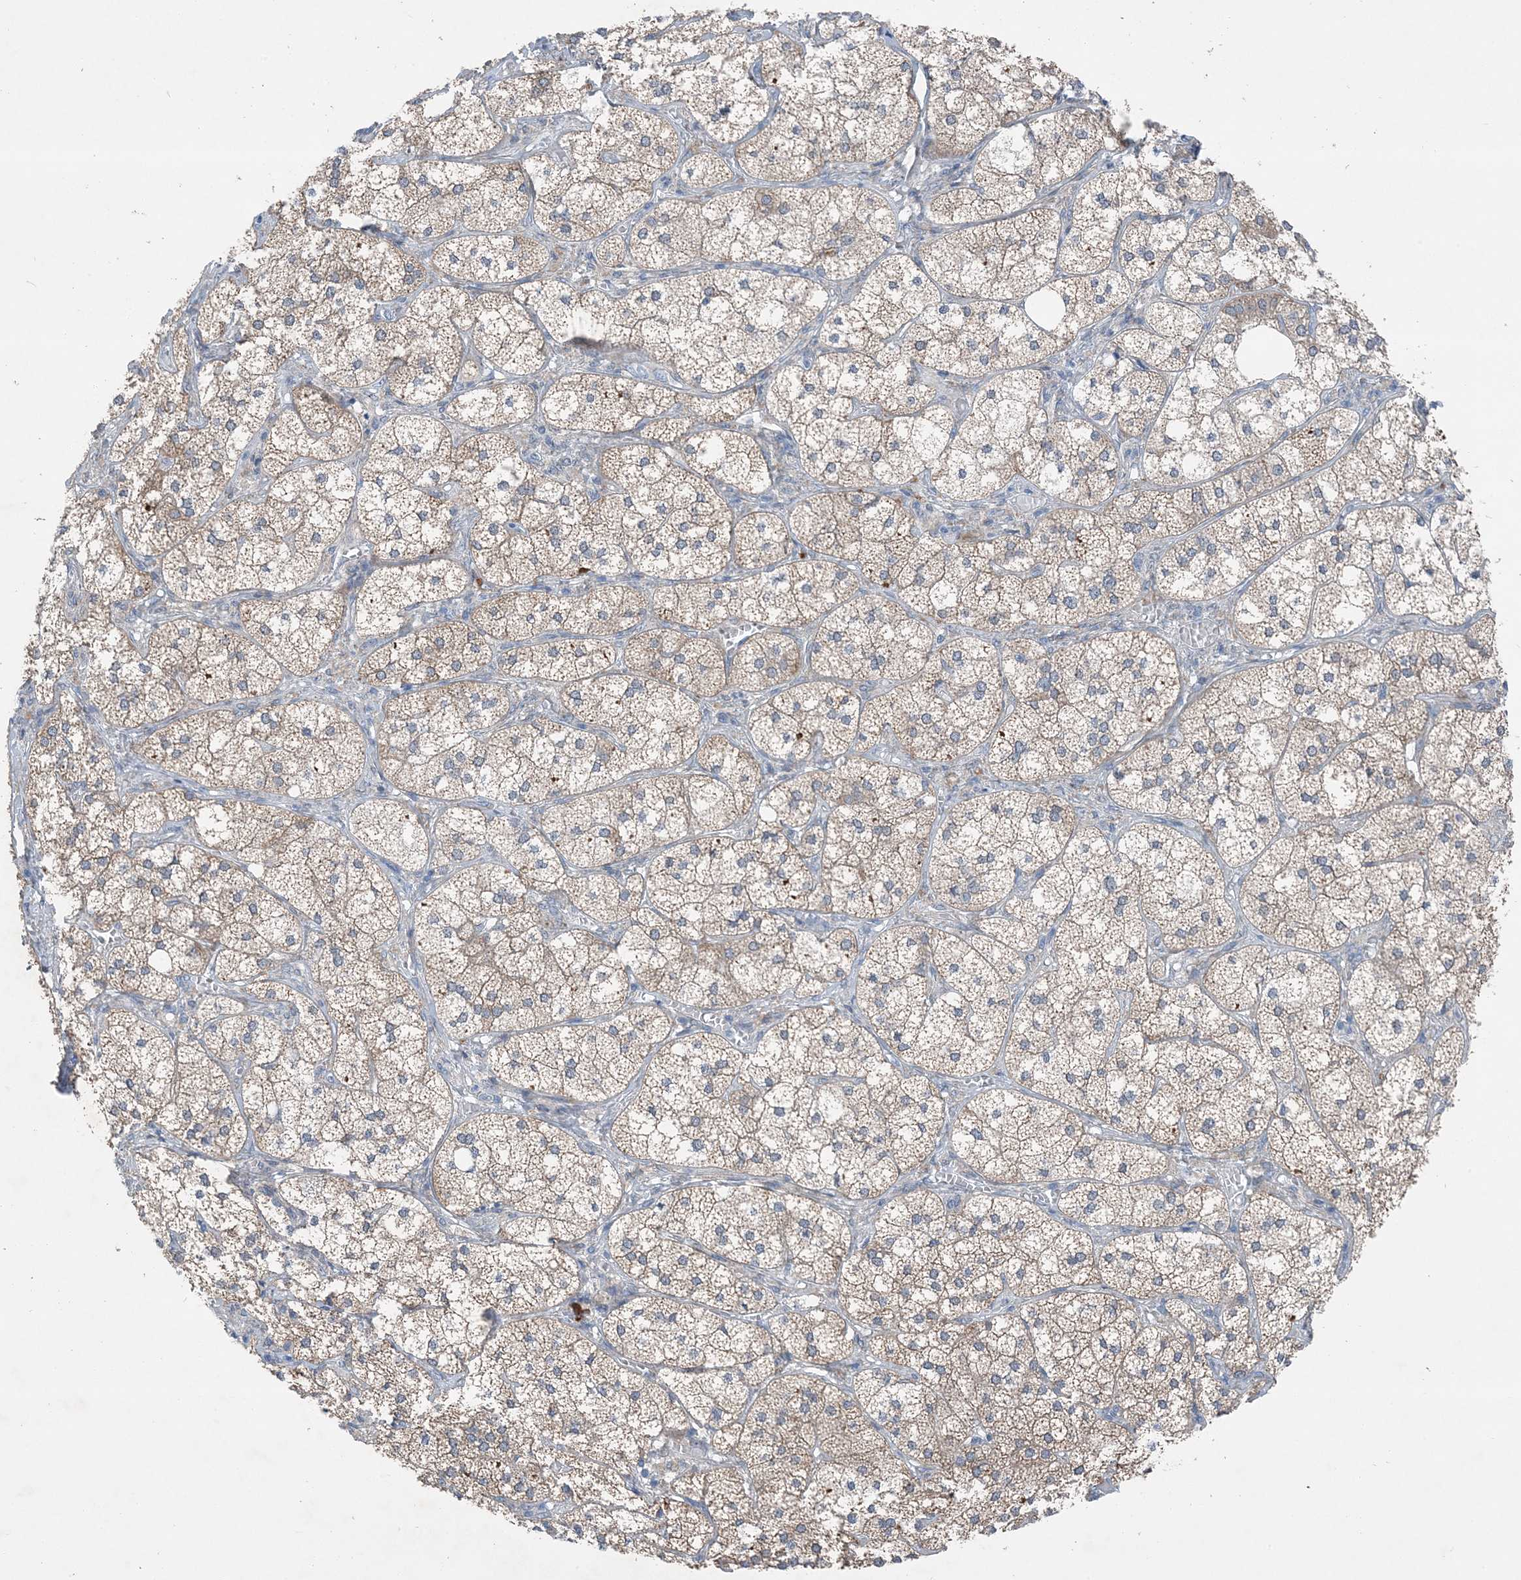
{"staining": {"intensity": "strong", "quantity": "25%-75%", "location": "cytoplasmic/membranous"}, "tissue": "adrenal gland", "cell_type": "Glandular cells", "image_type": "normal", "snomed": [{"axis": "morphology", "description": "Normal tissue, NOS"}, {"axis": "topography", "description": "Adrenal gland"}], "caption": "Strong cytoplasmic/membranous protein expression is present in about 25%-75% of glandular cells in adrenal gland. (DAB = brown stain, brightfield microscopy at high magnification).", "gene": "DHX30", "patient": {"sex": "female", "age": 61}}